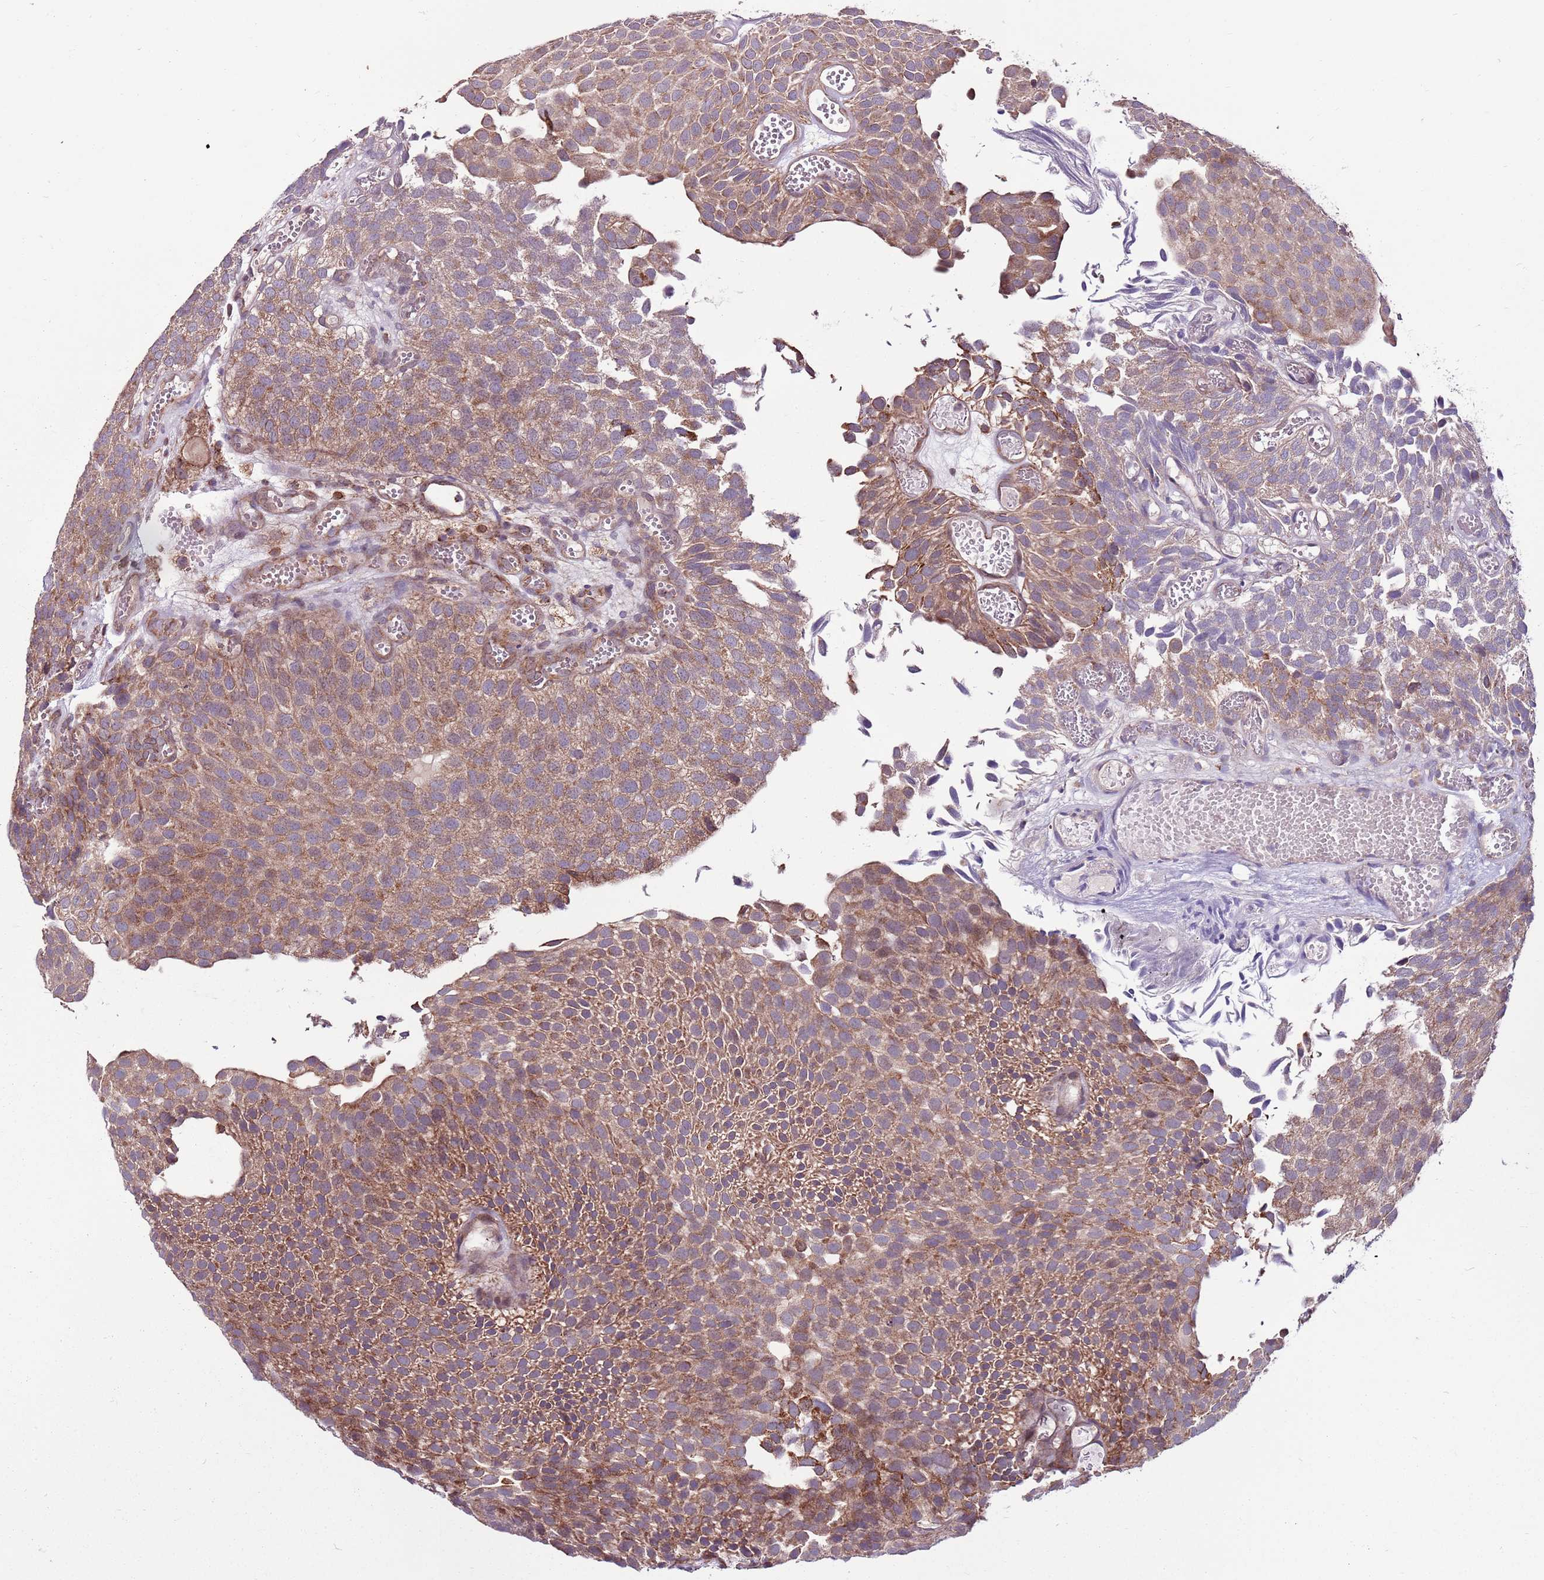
{"staining": {"intensity": "moderate", "quantity": "25%-75%", "location": "cytoplasmic/membranous"}, "tissue": "urothelial cancer", "cell_type": "Tumor cells", "image_type": "cancer", "snomed": [{"axis": "morphology", "description": "Urothelial carcinoma, Low grade"}, {"axis": "topography", "description": "Urinary bladder"}], "caption": "The image reveals staining of urothelial carcinoma (low-grade), revealing moderate cytoplasmic/membranous protein staining (brown color) within tumor cells.", "gene": "SMG1", "patient": {"sex": "male", "age": 89}}